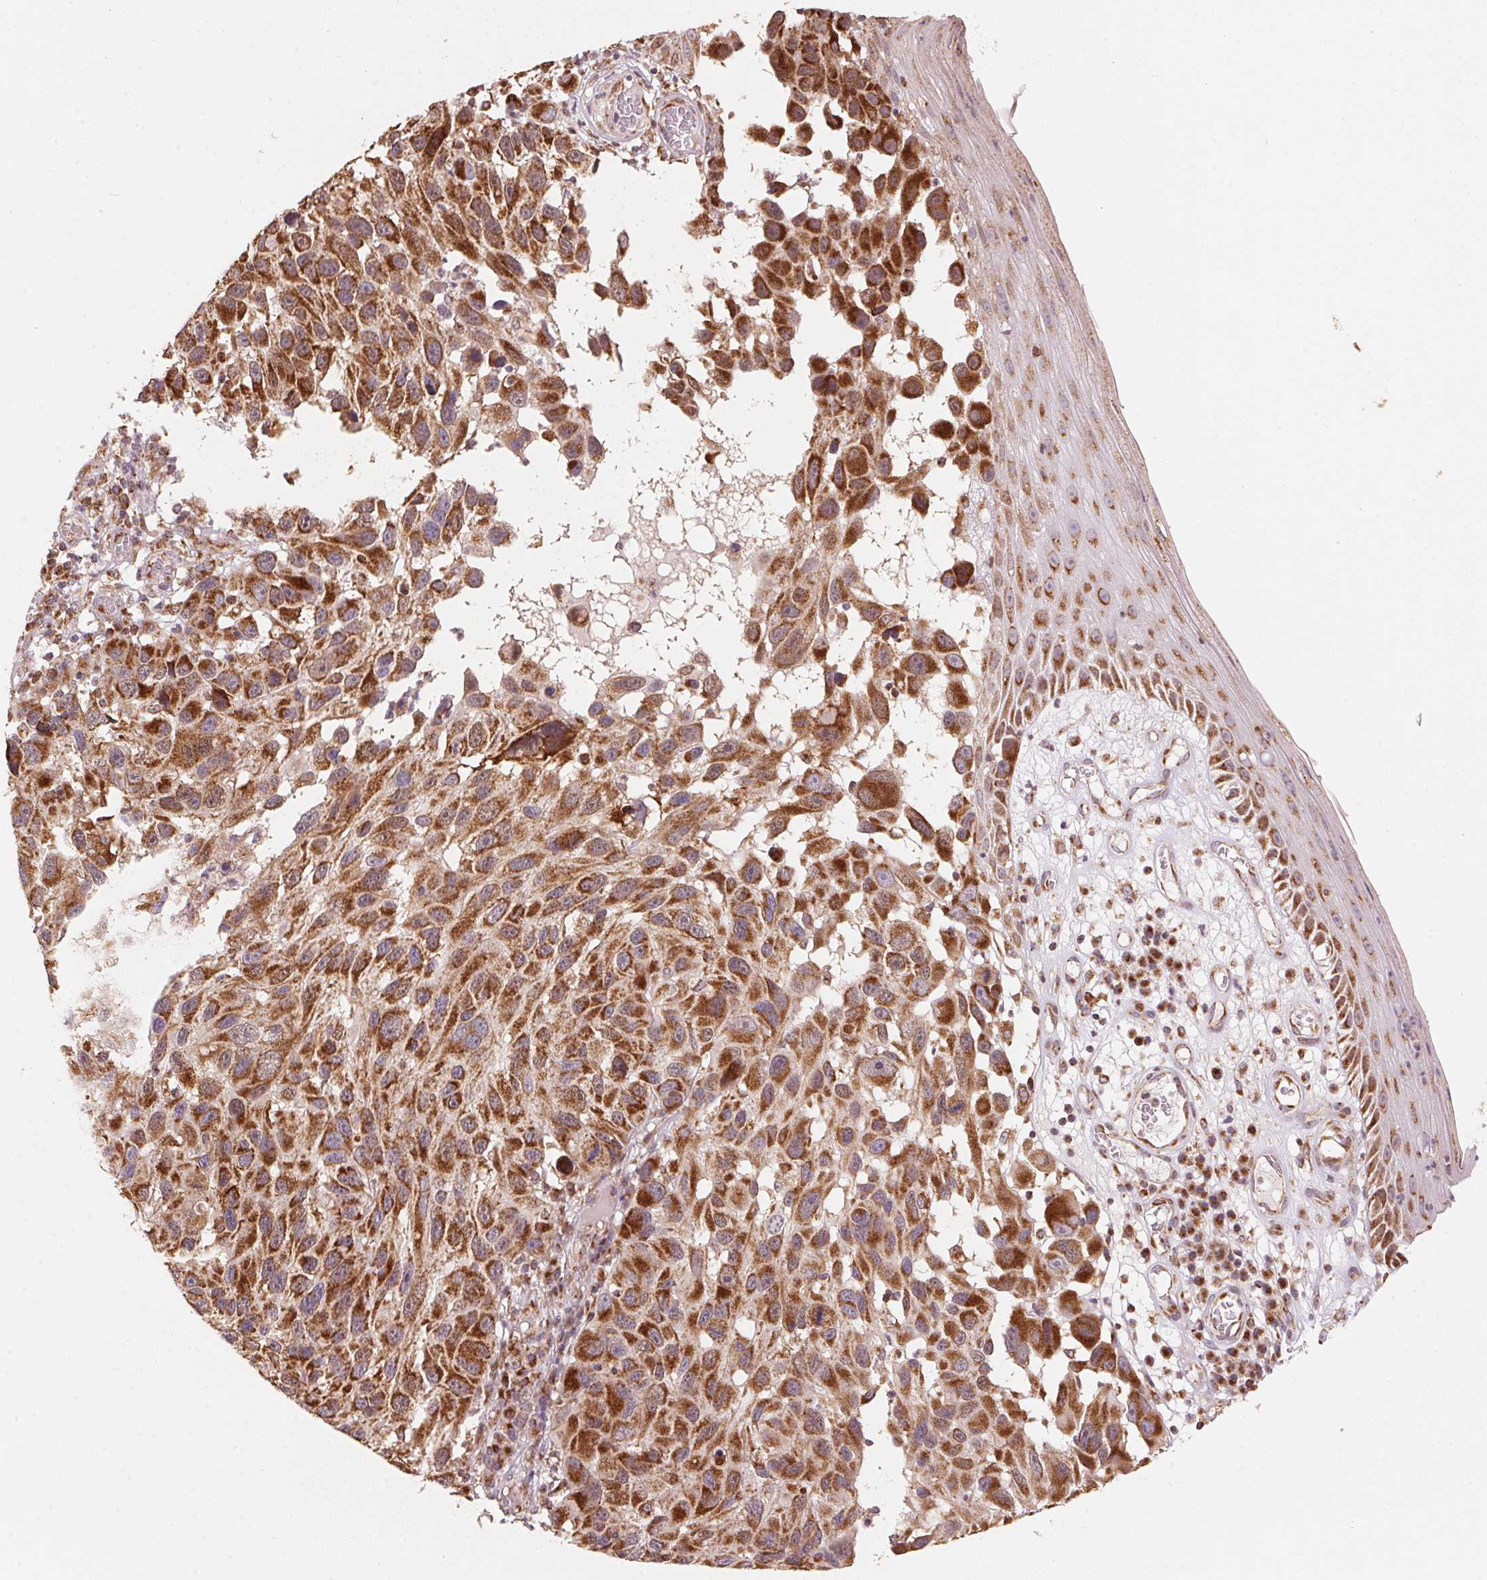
{"staining": {"intensity": "strong", "quantity": ">75%", "location": "cytoplasmic/membranous"}, "tissue": "melanoma", "cell_type": "Tumor cells", "image_type": "cancer", "snomed": [{"axis": "morphology", "description": "Malignant melanoma, NOS"}, {"axis": "topography", "description": "Skin"}], "caption": "Tumor cells display high levels of strong cytoplasmic/membranous expression in about >75% of cells in human malignant melanoma. (Brightfield microscopy of DAB IHC at high magnification).", "gene": "TOMM70", "patient": {"sex": "male", "age": 53}}